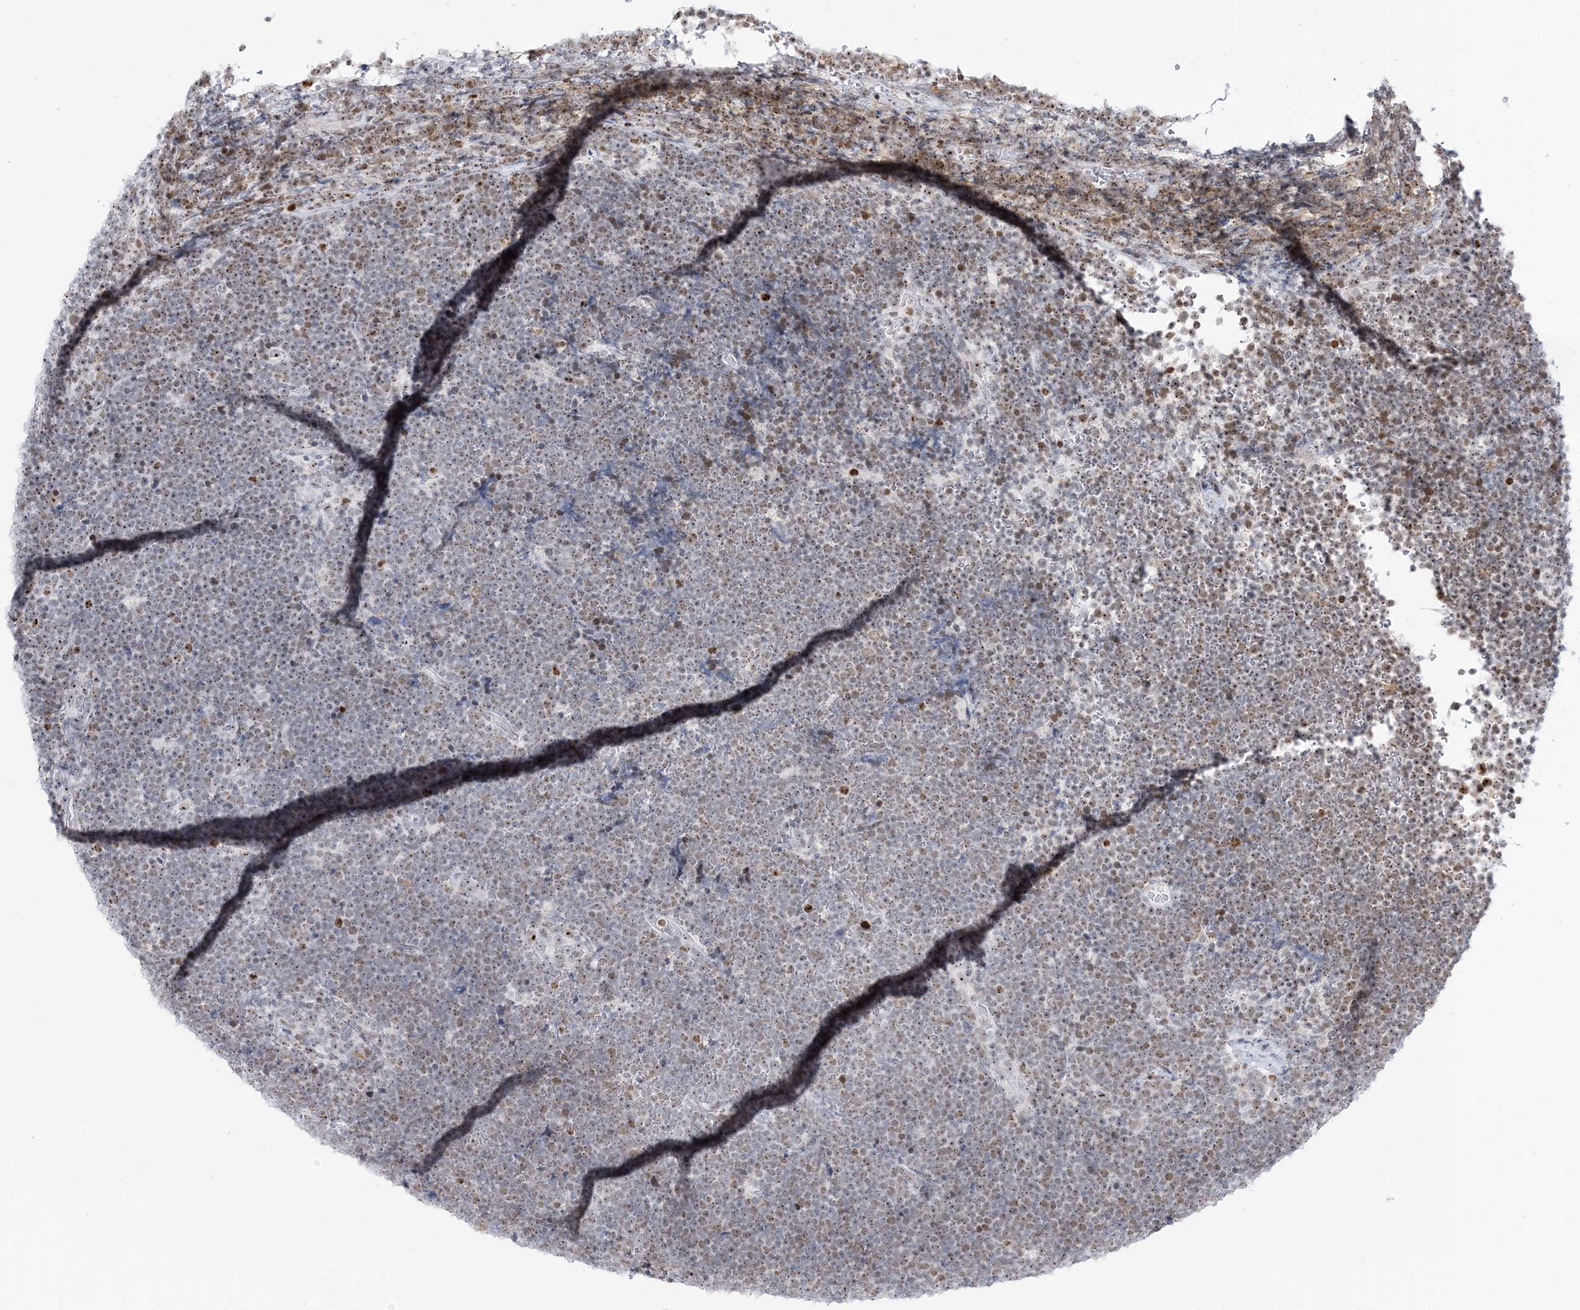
{"staining": {"intensity": "moderate", "quantity": ">75%", "location": "nuclear"}, "tissue": "lymphoma", "cell_type": "Tumor cells", "image_type": "cancer", "snomed": [{"axis": "morphology", "description": "Malignant lymphoma, non-Hodgkin's type, High grade"}, {"axis": "topography", "description": "Lymph node"}], "caption": "Lymphoma tissue displays moderate nuclear positivity in about >75% of tumor cells (IHC, brightfield microscopy, high magnification).", "gene": "DDX21", "patient": {"sex": "male", "age": 13}}